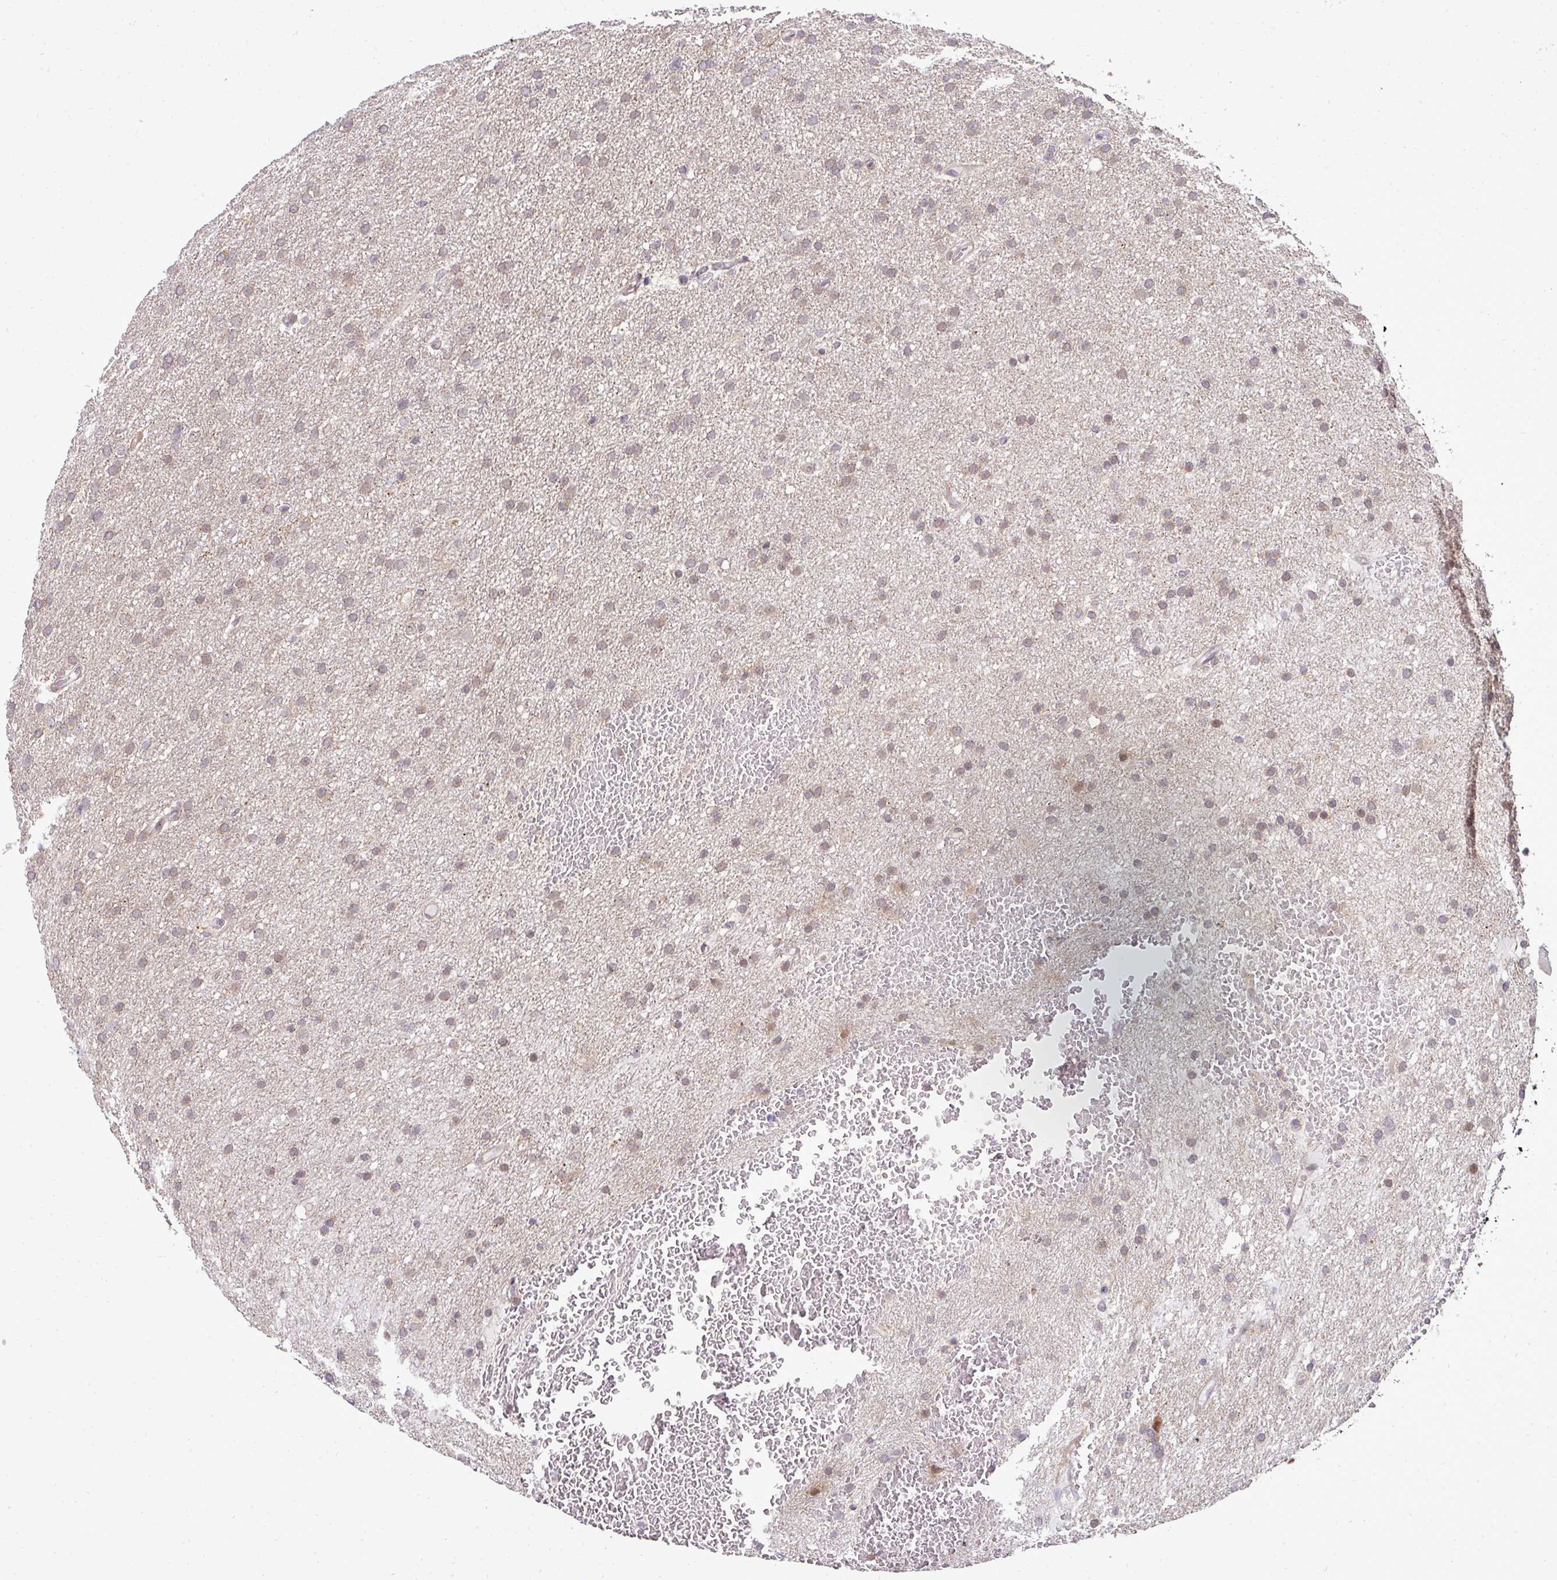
{"staining": {"intensity": "weak", "quantity": "25%-75%", "location": "nuclear"}, "tissue": "glioma", "cell_type": "Tumor cells", "image_type": "cancer", "snomed": [{"axis": "morphology", "description": "Glioma, malignant, High grade"}, {"axis": "topography", "description": "Cerebral cortex"}], "caption": "Malignant high-grade glioma stained for a protein (brown) displays weak nuclear positive positivity in approximately 25%-75% of tumor cells.", "gene": "PATZ1", "patient": {"sex": "female", "age": 36}}